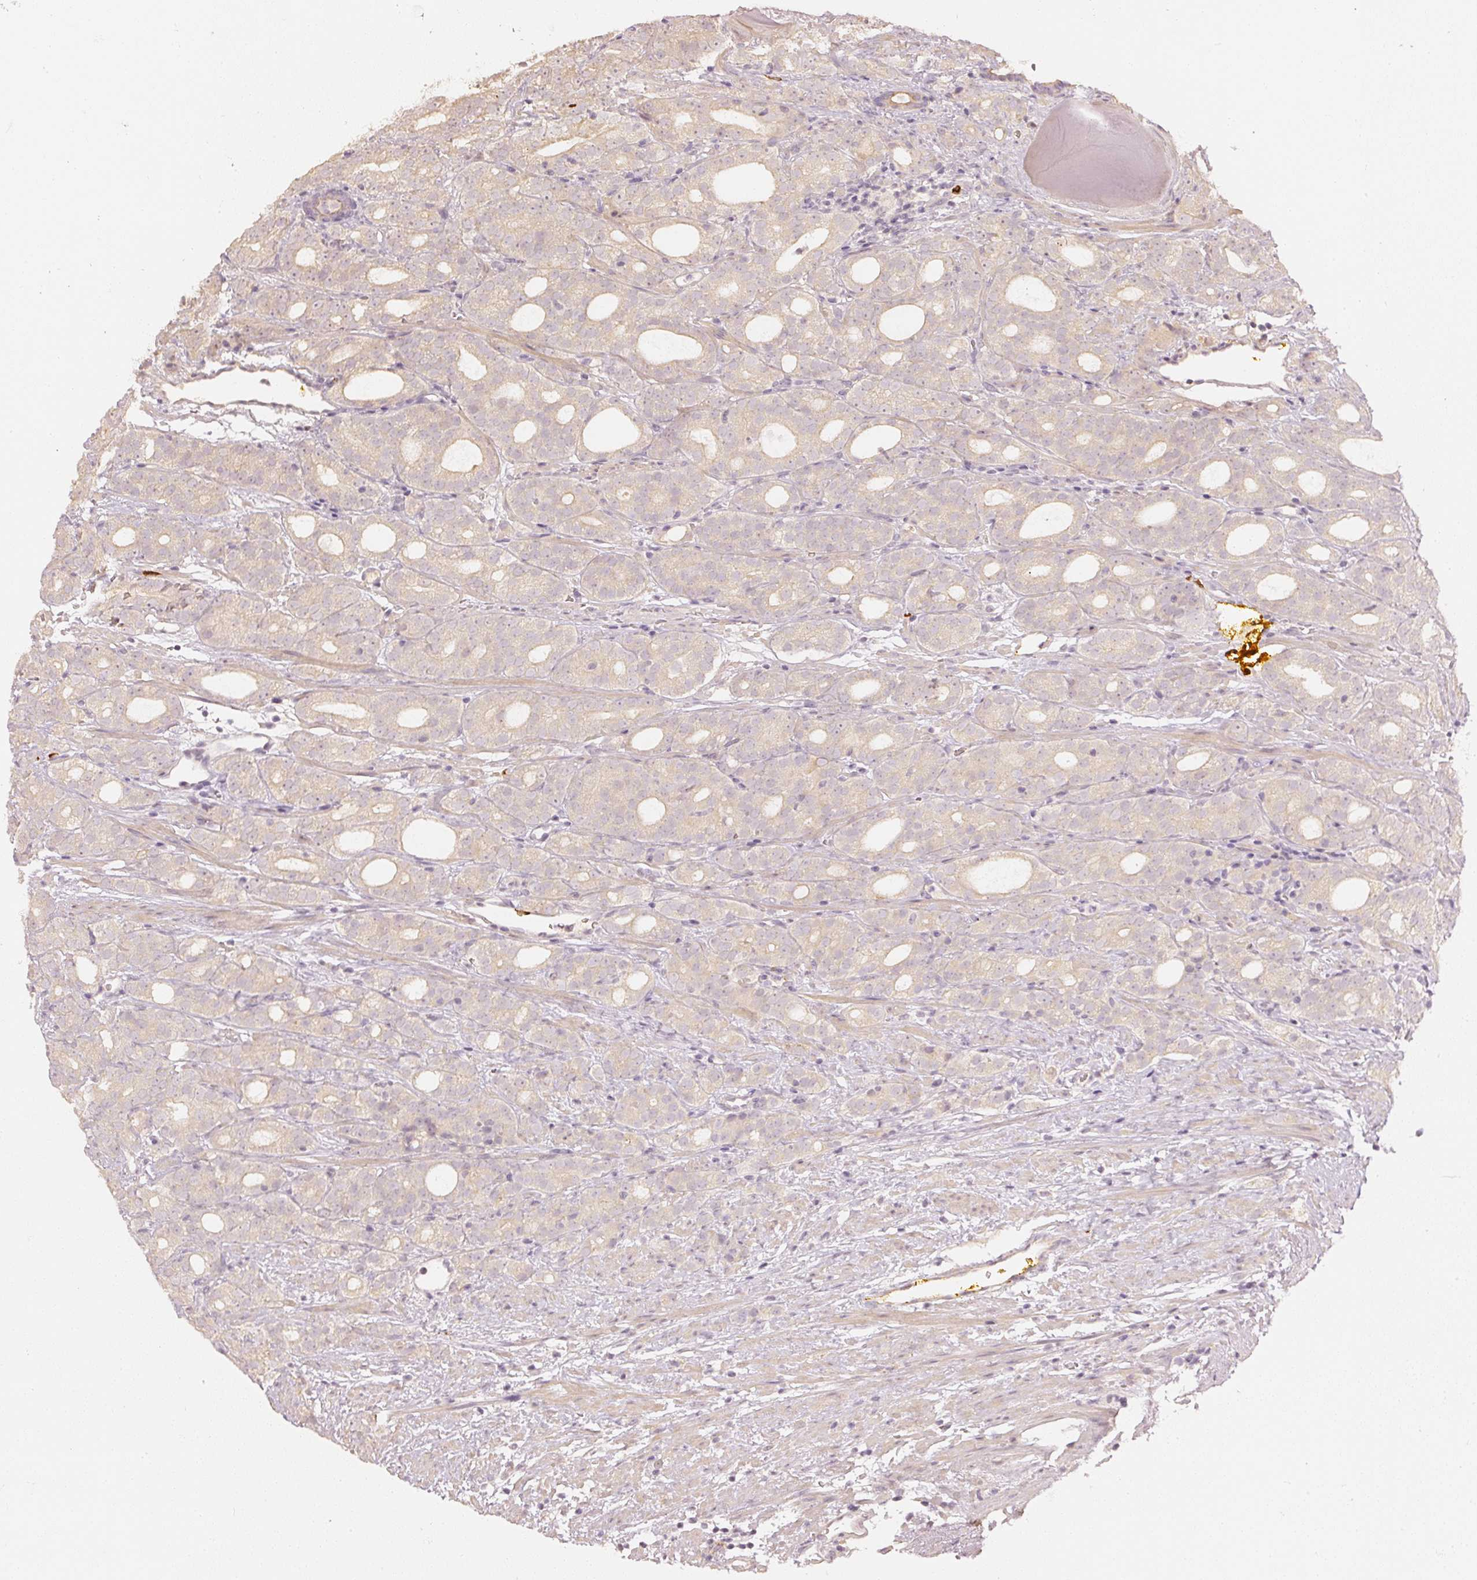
{"staining": {"intensity": "weak", "quantity": "25%-75%", "location": "cytoplasmic/membranous"}, "tissue": "prostate cancer", "cell_type": "Tumor cells", "image_type": "cancer", "snomed": [{"axis": "morphology", "description": "Adenocarcinoma, High grade"}, {"axis": "topography", "description": "Prostate"}], "caption": "Protein staining reveals weak cytoplasmic/membranous expression in about 25%-75% of tumor cells in prostate high-grade adenocarcinoma.", "gene": "GZMA", "patient": {"sex": "male", "age": 64}}